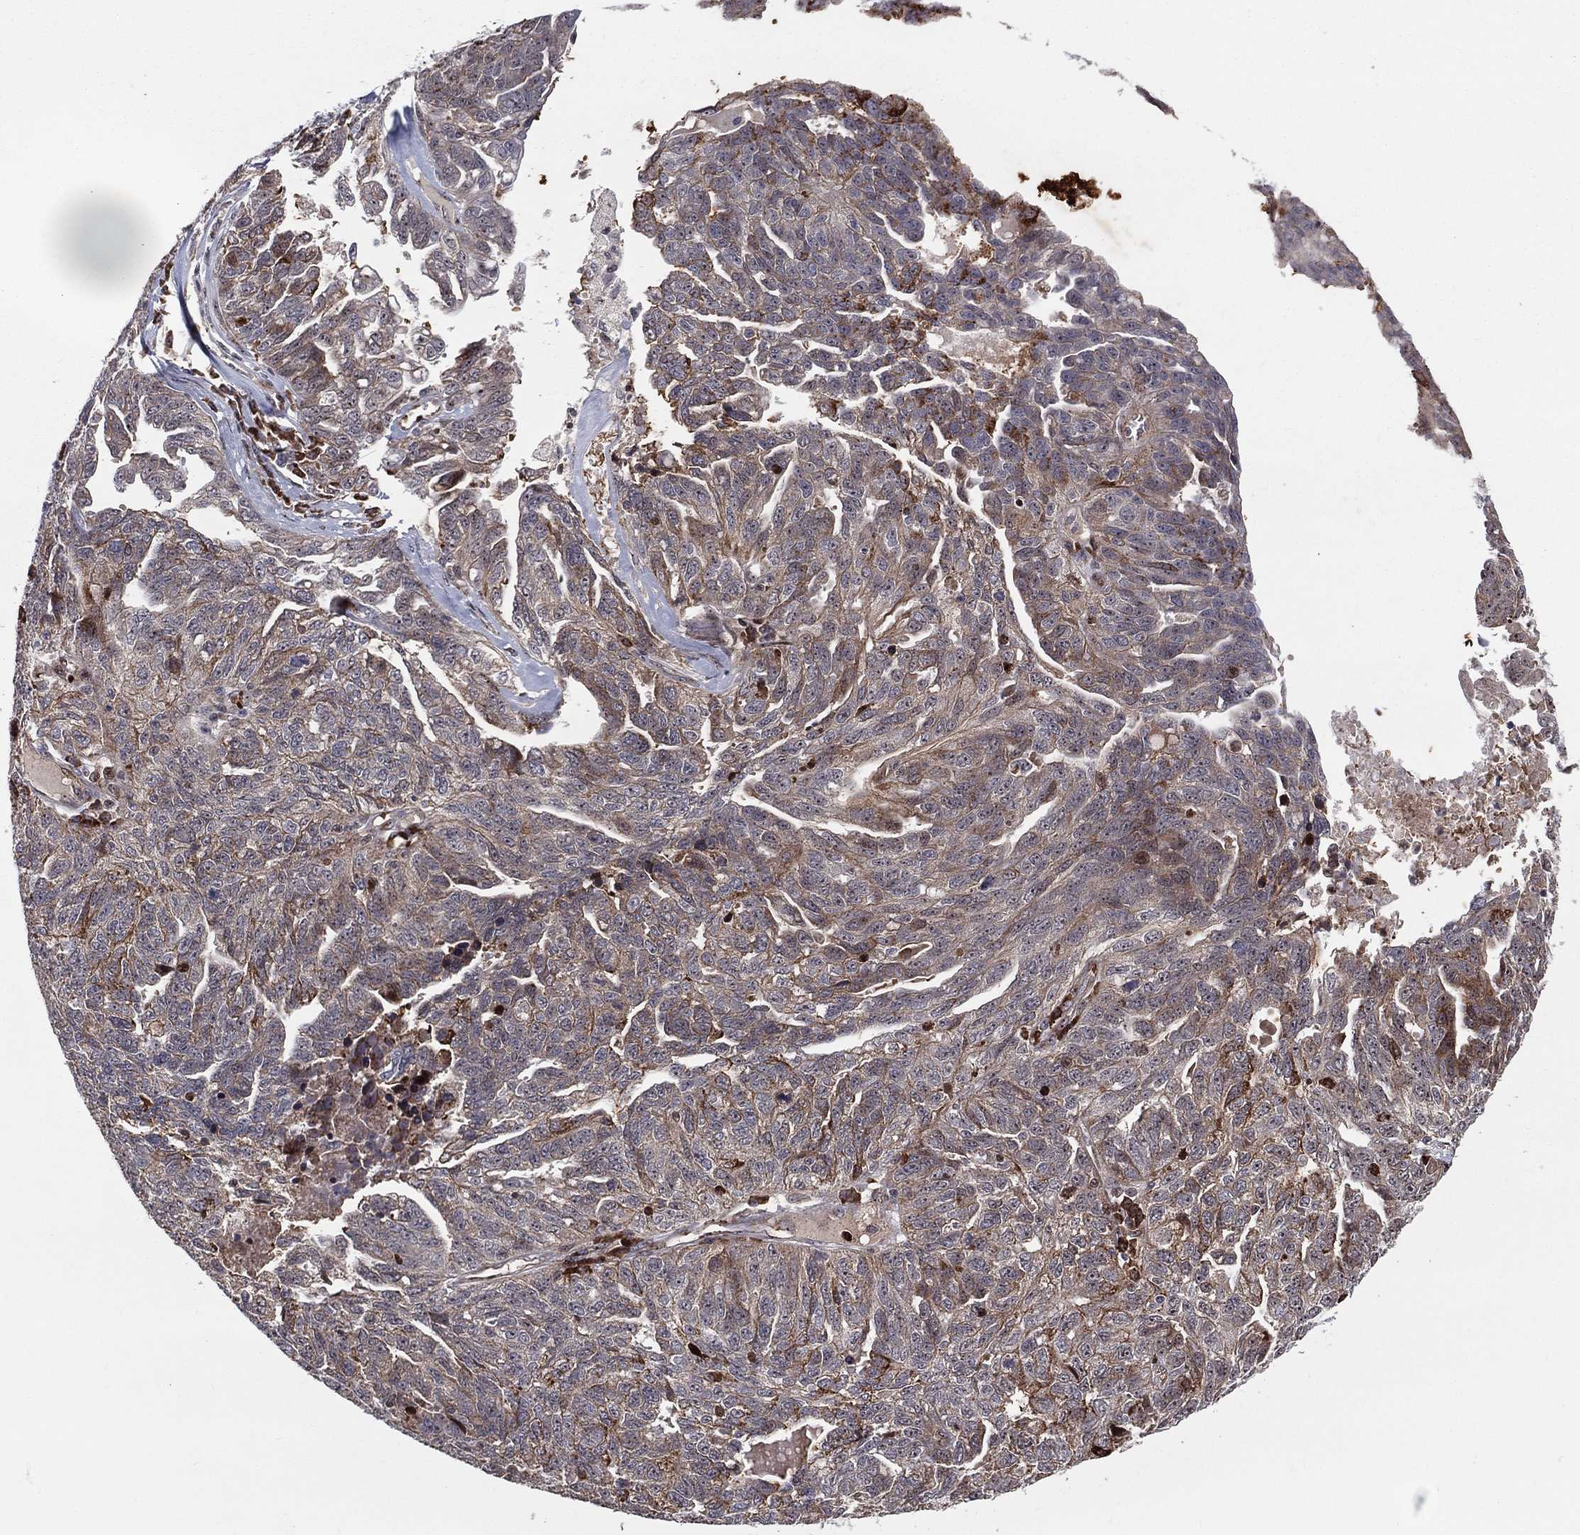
{"staining": {"intensity": "moderate", "quantity": "25%-75%", "location": "cytoplasmic/membranous"}, "tissue": "ovarian cancer", "cell_type": "Tumor cells", "image_type": "cancer", "snomed": [{"axis": "morphology", "description": "Cystadenocarcinoma, serous, NOS"}, {"axis": "topography", "description": "Ovary"}], "caption": "Protein expression analysis of human ovarian serous cystadenocarcinoma reveals moderate cytoplasmic/membranous staining in approximately 25%-75% of tumor cells.", "gene": "VHL", "patient": {"sex": "female", "age": 71}}